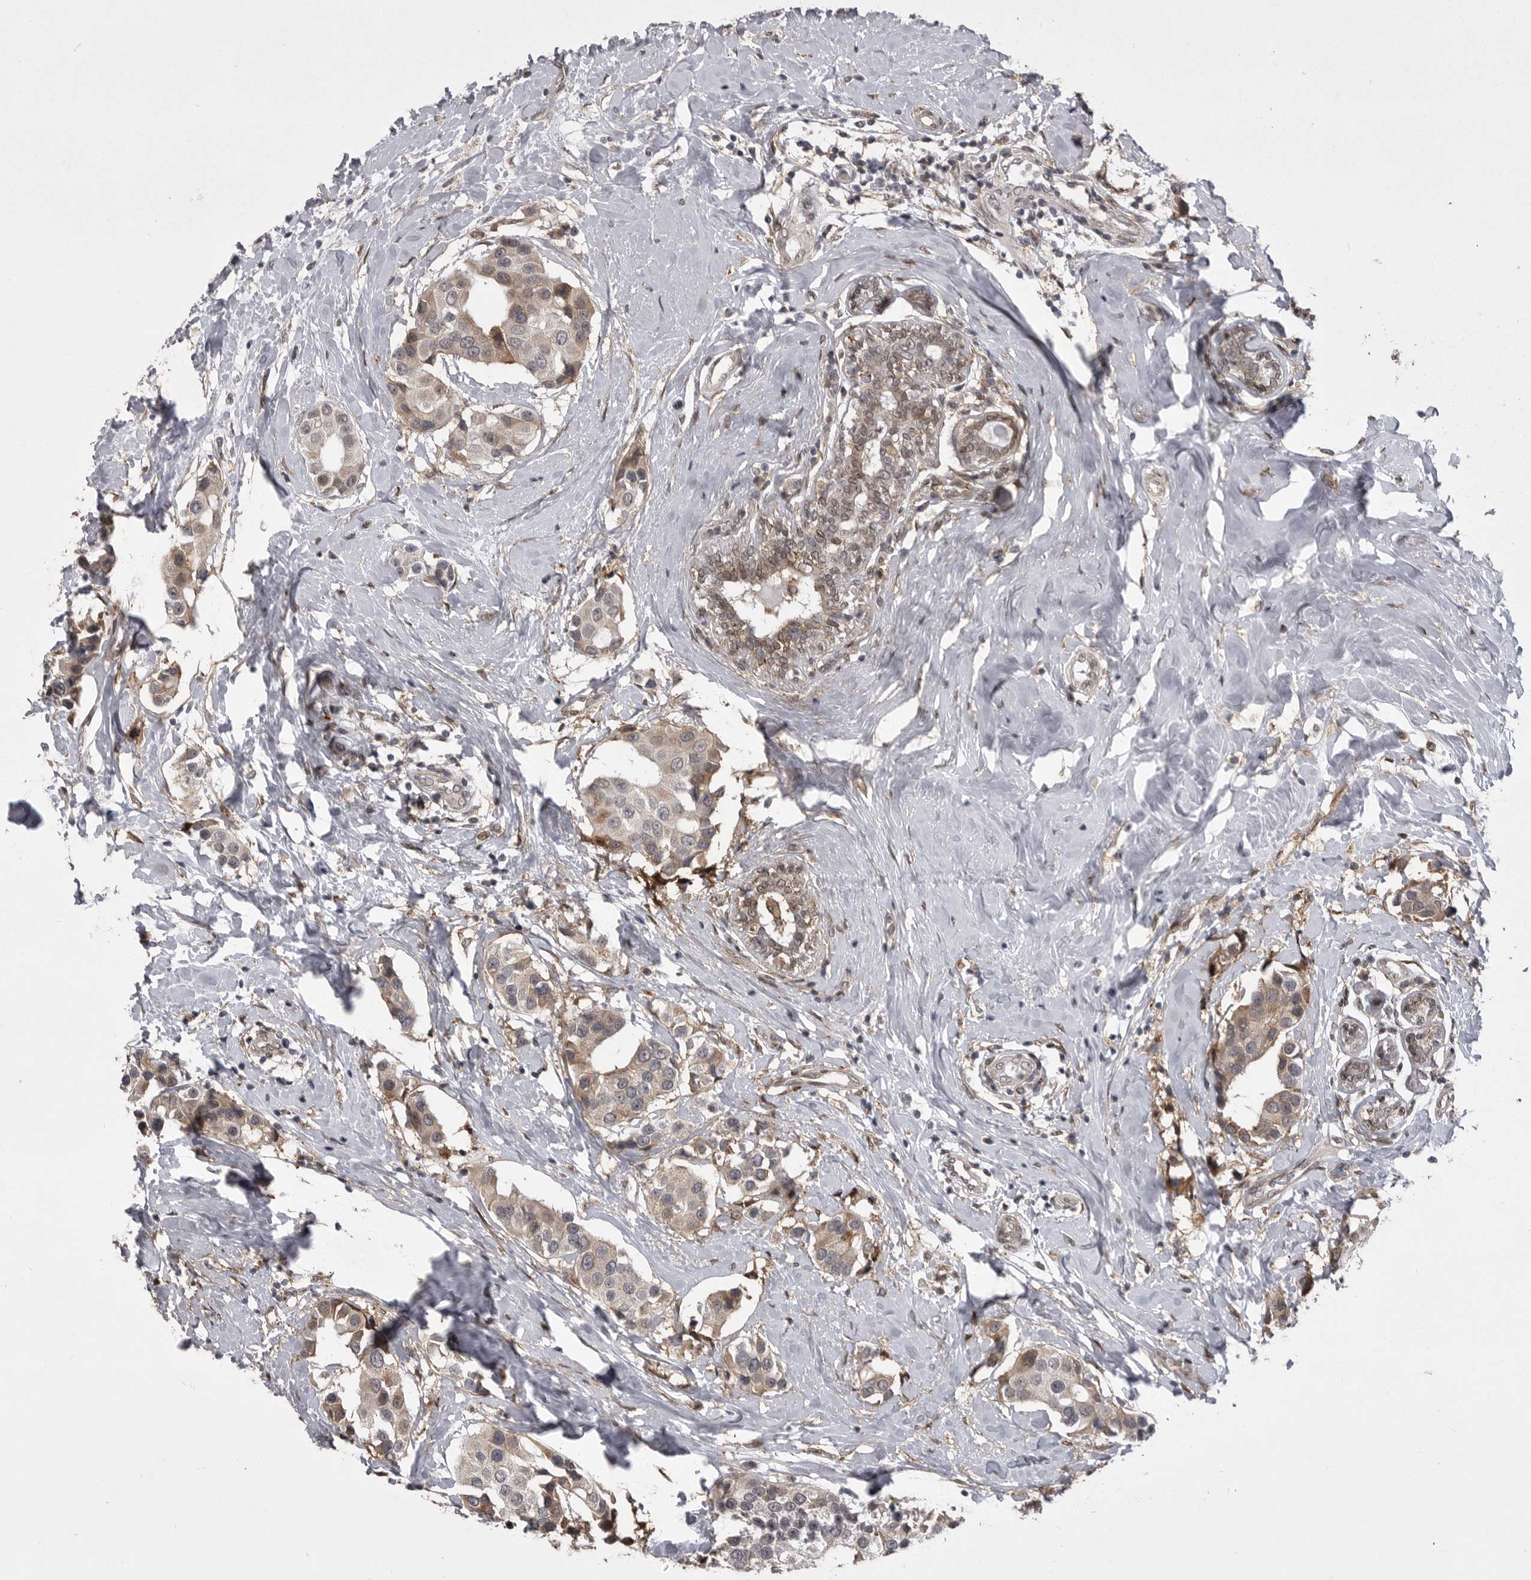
{"staining": {"intensity": "weak", "quantity": ">75%", "location": "cytoplasmic/membranous"}, "tissue": "breast cancer", "cell_type": "Tumor cells", "image_type": "cancer", "snomed": [{"axis": "morphology", "description": "Normal tissue, NOS"}, {"axis": "morphology", "description": "Duct carcinoma"}, {"axis": "topography", "description": "Breast"}], "caption": "Immunohistochemistry (IHC) (DAB (3,3'-diaminobenzidine)) staining of human breast invasive ductal carcinoma shows weak cytoplasmic/membranous protein positivity in approximately >75% of tumor cells.", "gene": "ABL1", "patient": {"sex": "female", "age": 39}}